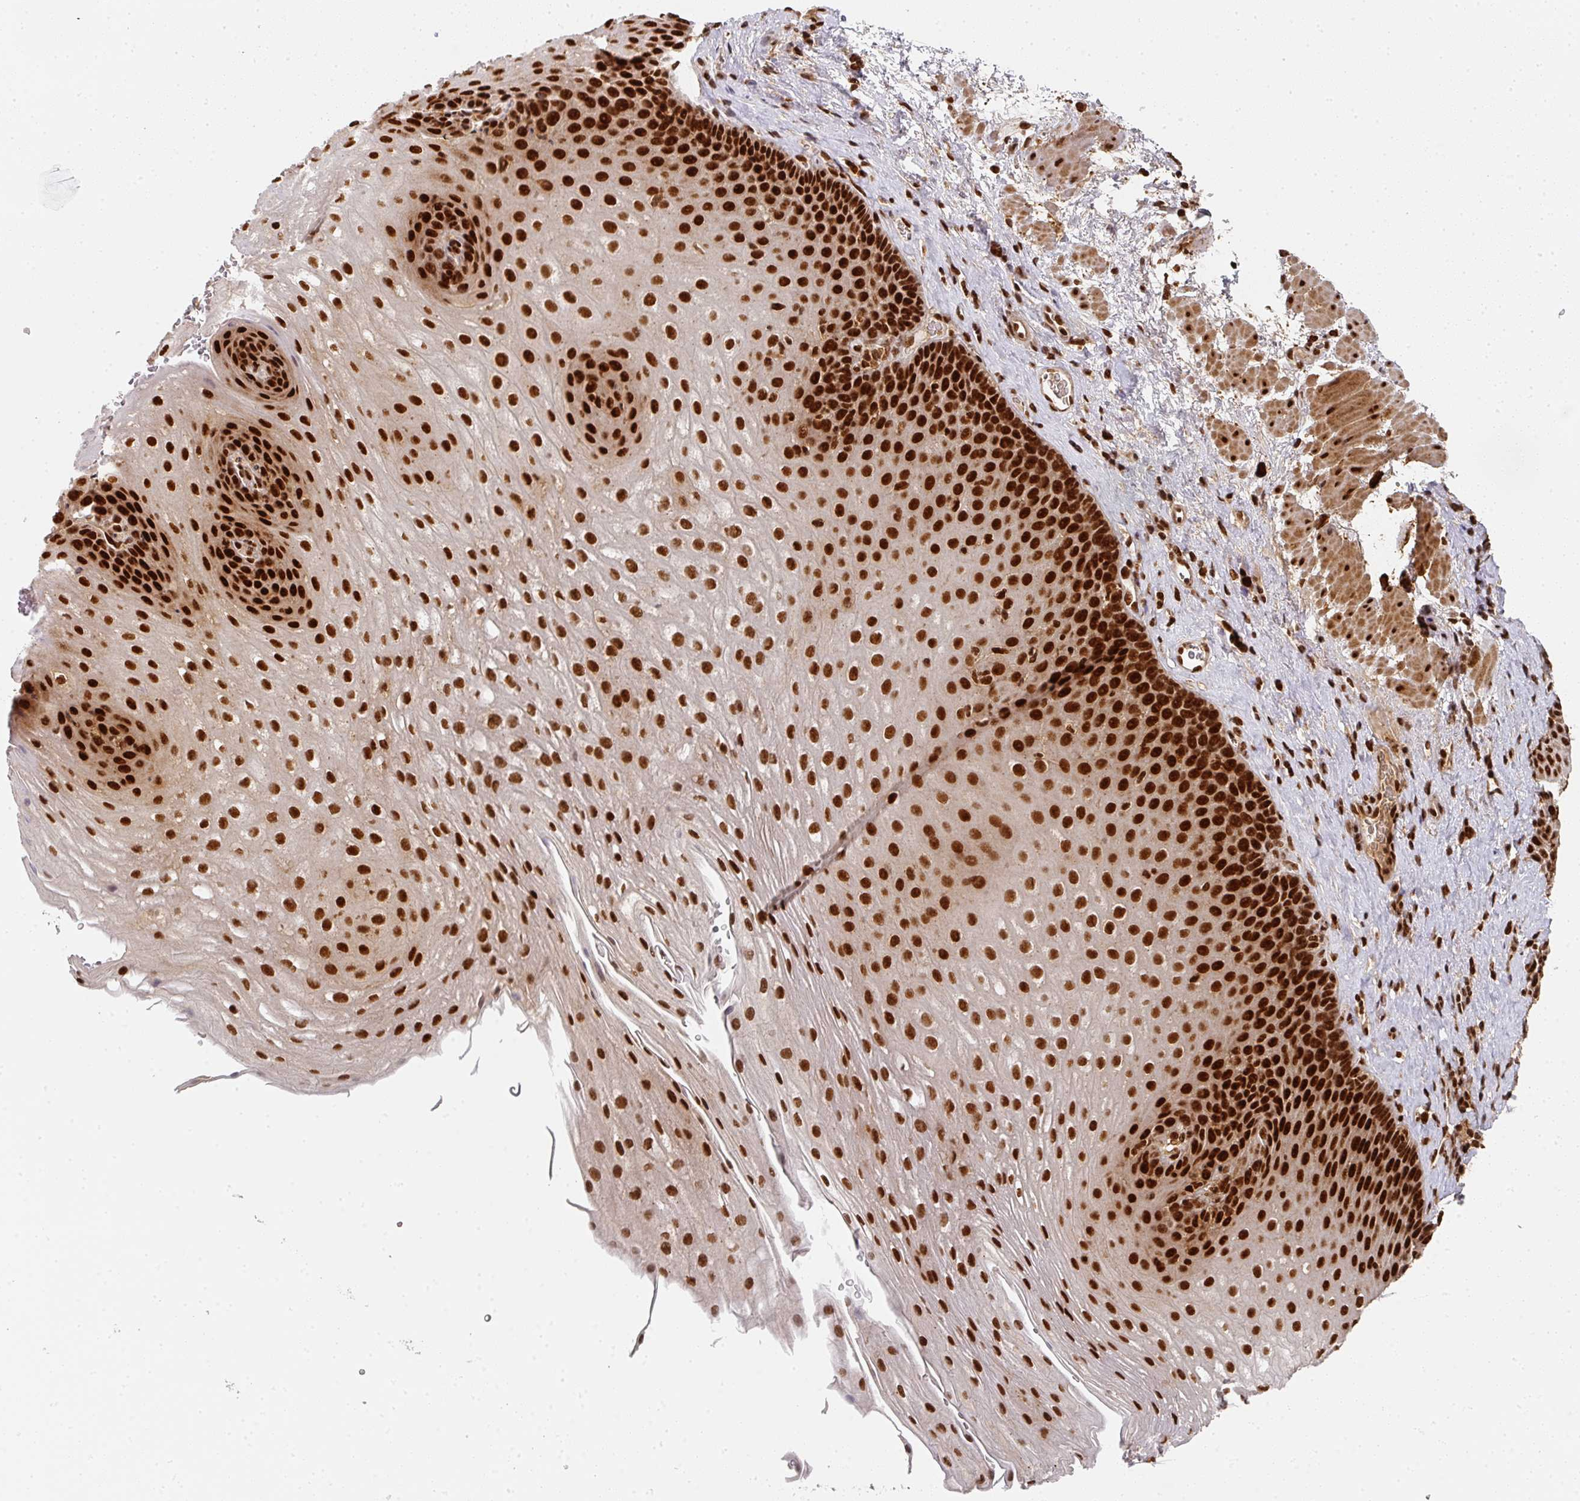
{"staining": {"intensity": "strong", "quantity": ">75%", "location": "nuclear"}, "tissue": "esophagus", "cell_type": "Squamous epithelial cells", "image_type": "normal", "snomed": [{"axis": "morphology", "description": "Normal tissue, NOS"}, {"axis": "topography", "description": "Esophagus"}], "caption": "DAB (3,3'-diaminobenzidine) immunohistochemical staining of benign esophagus exhibits strong nuclear protein positivity in about >75% of squamous epithelial cells.", "gene": "DIDO1", "patient": {"sex": "female", "age": 66}}